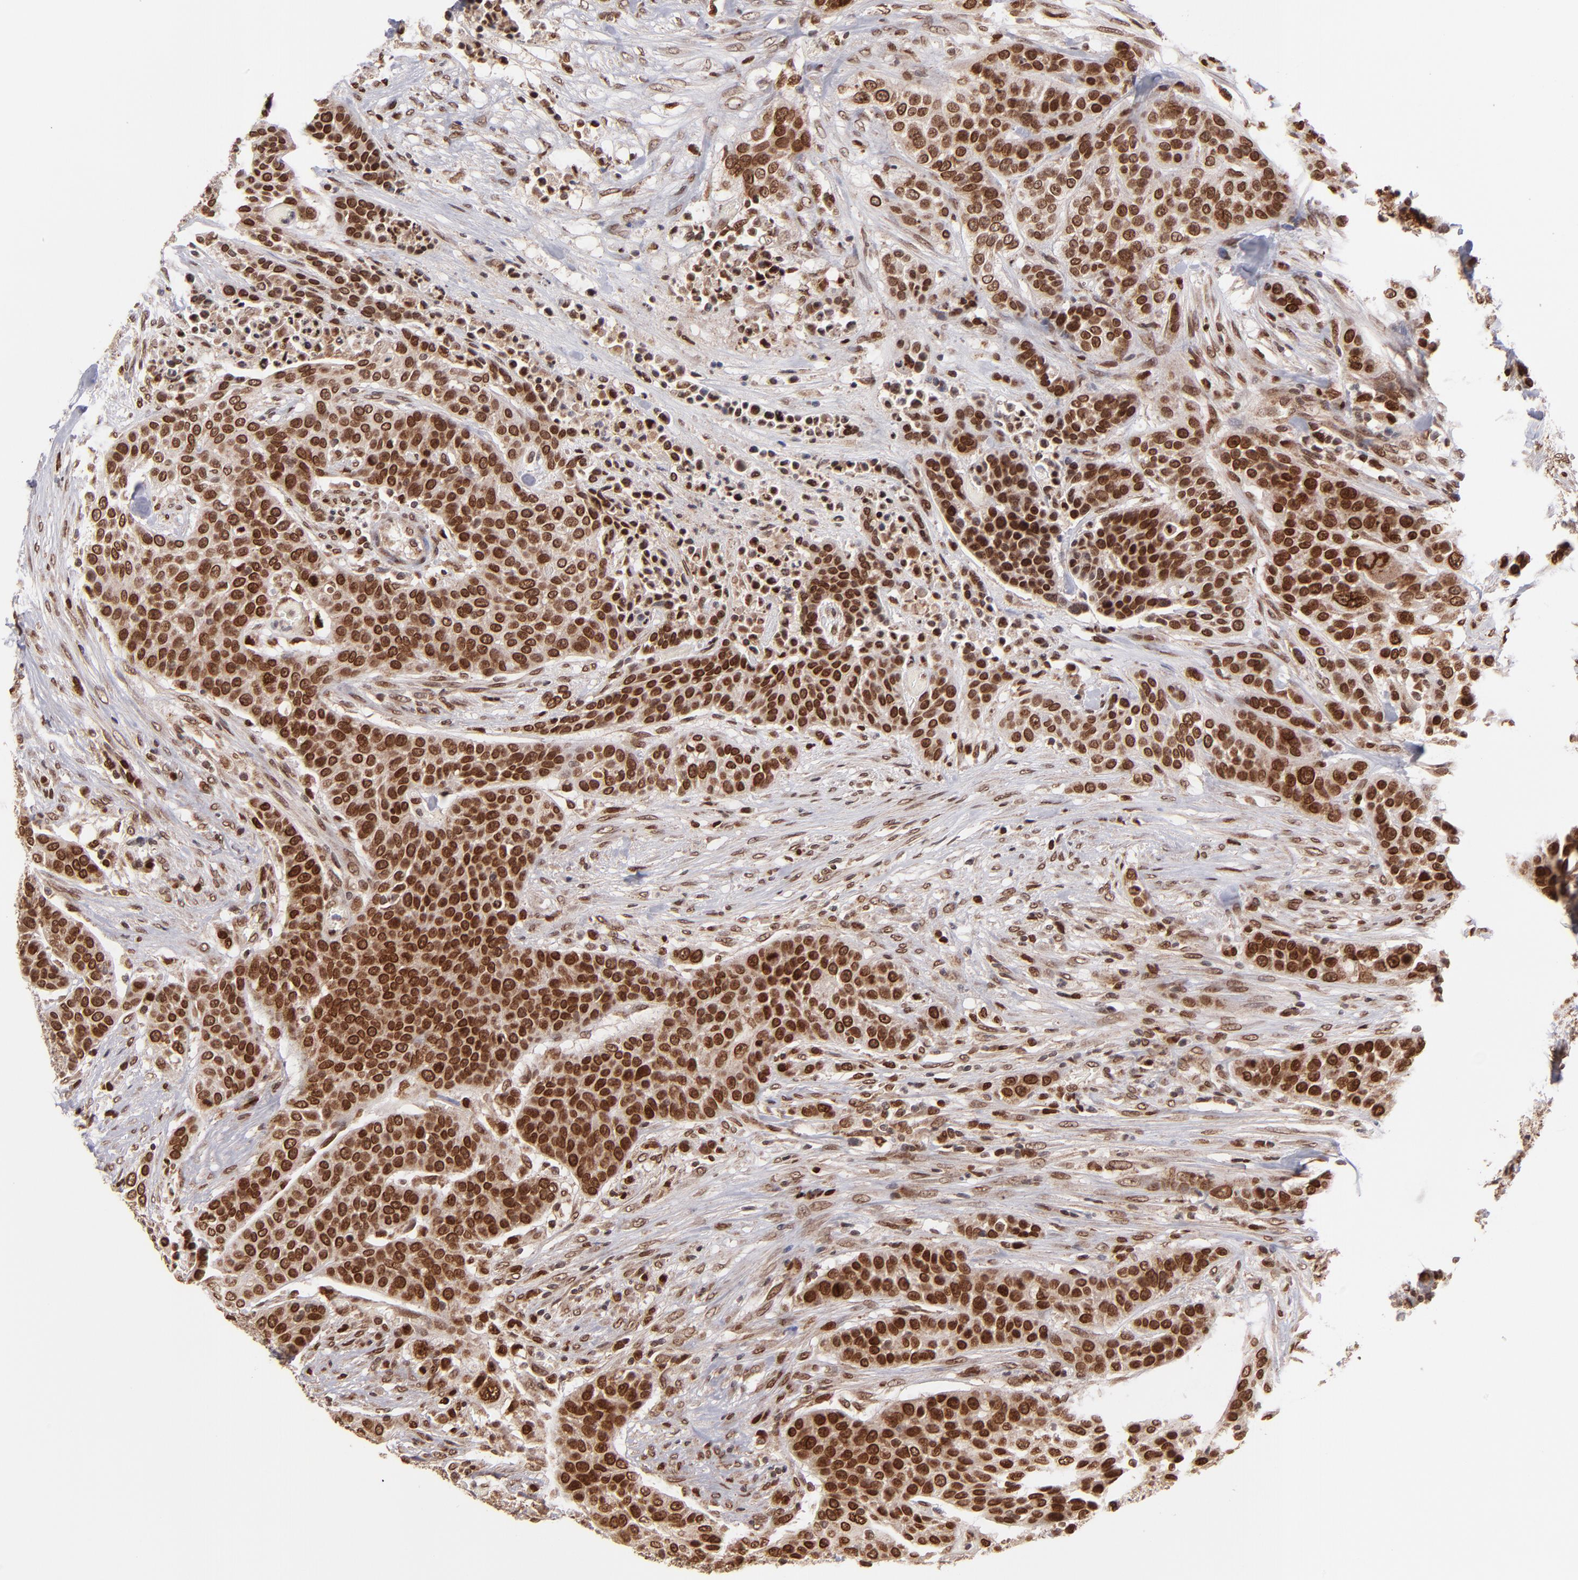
{"staining": {"intensity": "moderate", "quantity": ">75%", "location": "cytoplasmic/membranous,nuclear"}, "tissue": "urothelial cancer", "cell_type": "Tumor cells", "image_type": "cancer", "snomed": [{"axis": "morphology", "description": "Urothelial carcinoma, High grade"}, {"axis": "topography", "description": "Urinary bladder"}], "caption": "Immunohistochemical staining of human urothelial cancer displays medium levels of moderate cytoplasmic/membranous and nuclear protein positivity in about >75% of tumor cells. (DAB IHC, brown staining for protein, blue staining for nuclei).", "gene": "TOP1MT", "patient": {"sex": "male", "age": 74}}